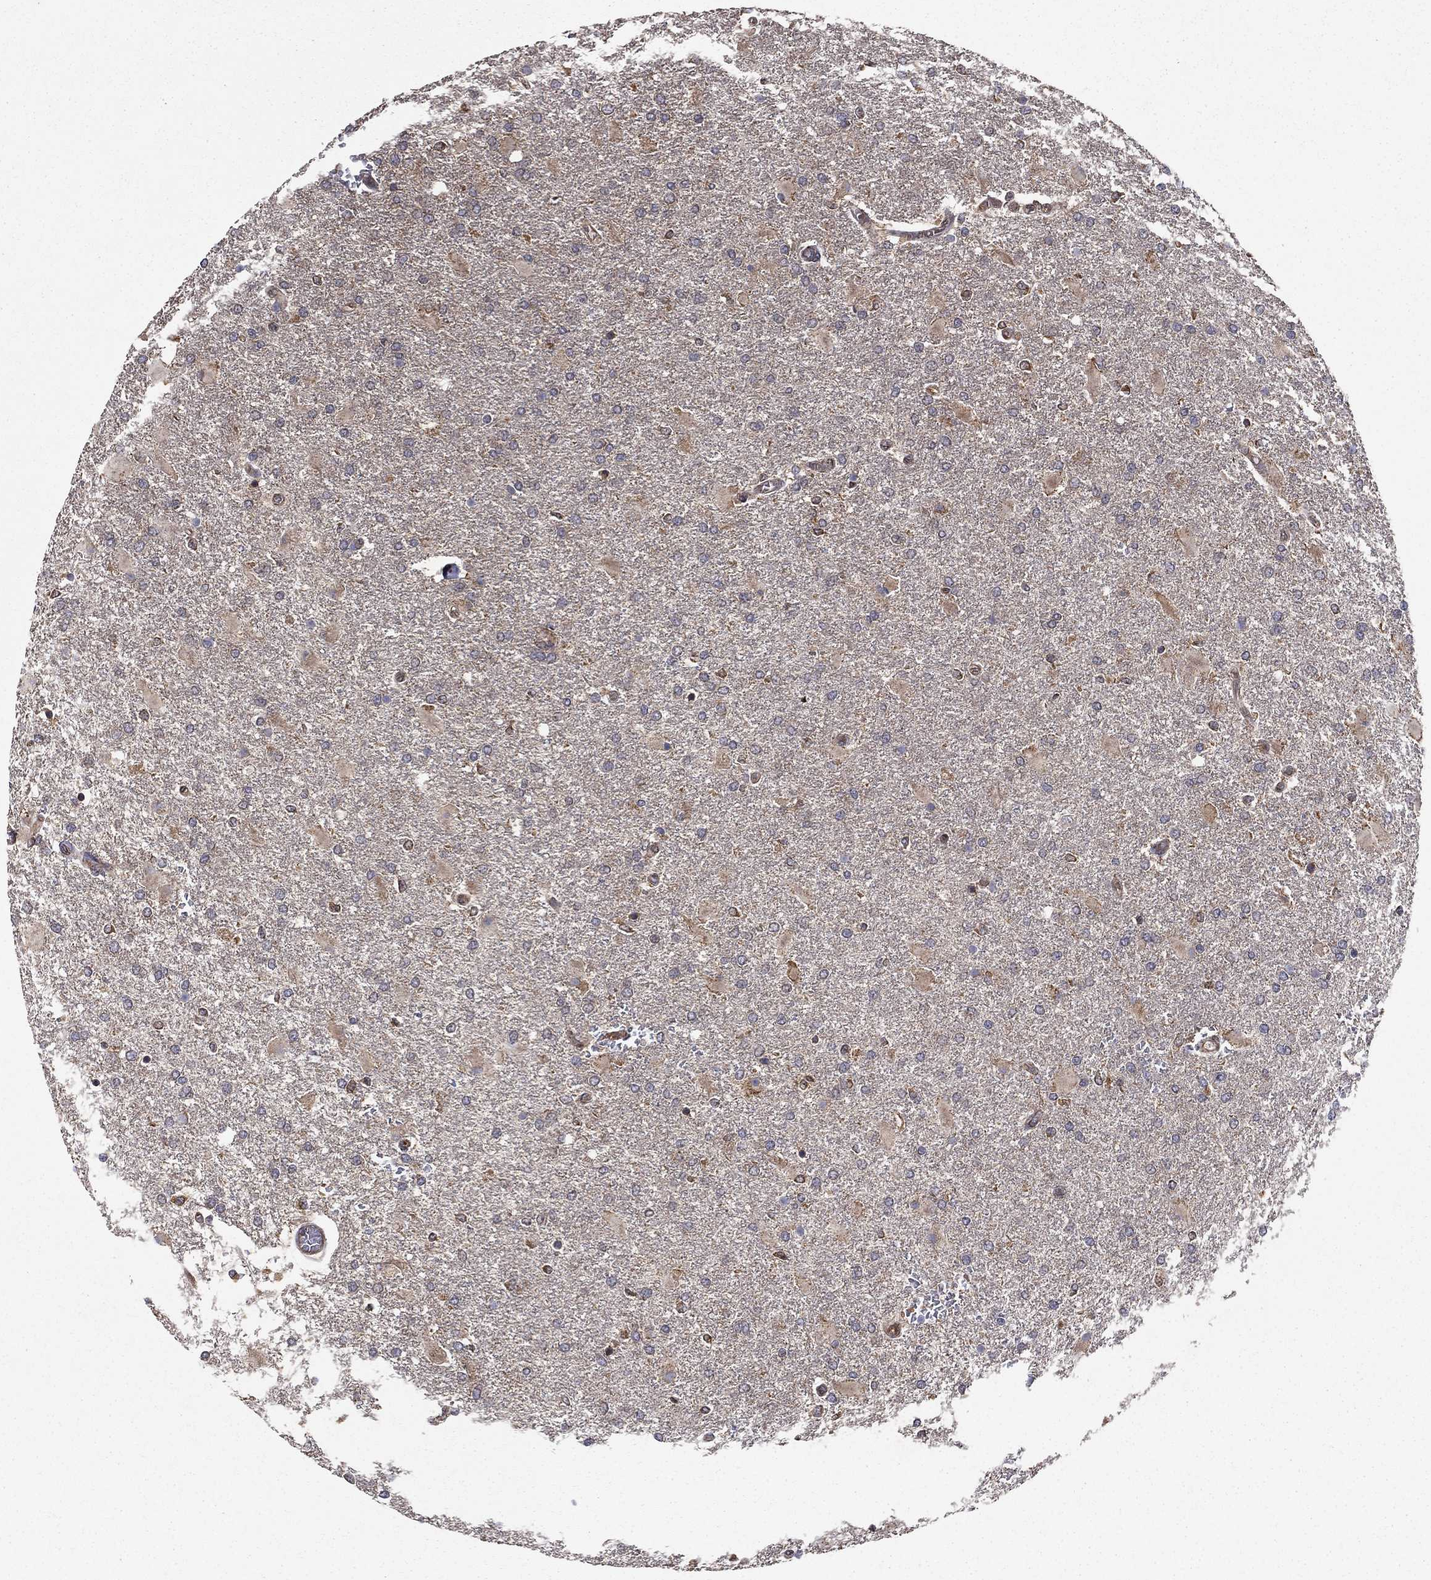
{"staining": {"intensity": "moderate", "quantity": "<25%", "location": "nuclear"}, "tissue": "glioma", "cell_type": "Tumor cells", "image_type": "cancer", "snomed": [{"axis": "morphology", "description": "Glioma, malignant, High grade"}, {"axis": "topography", "description": "Cerebral cortex"}], "caption": "High-magnification brightfield microscopy of glioma stained with DAB (brown) and counterstained with hematoxylin (blue). tumor cells exhibit moderate nuclear staining is identified in approximately<25% of cells.", "gene": "BABAM2", "patient": {"sex": "male", "age": 79}}